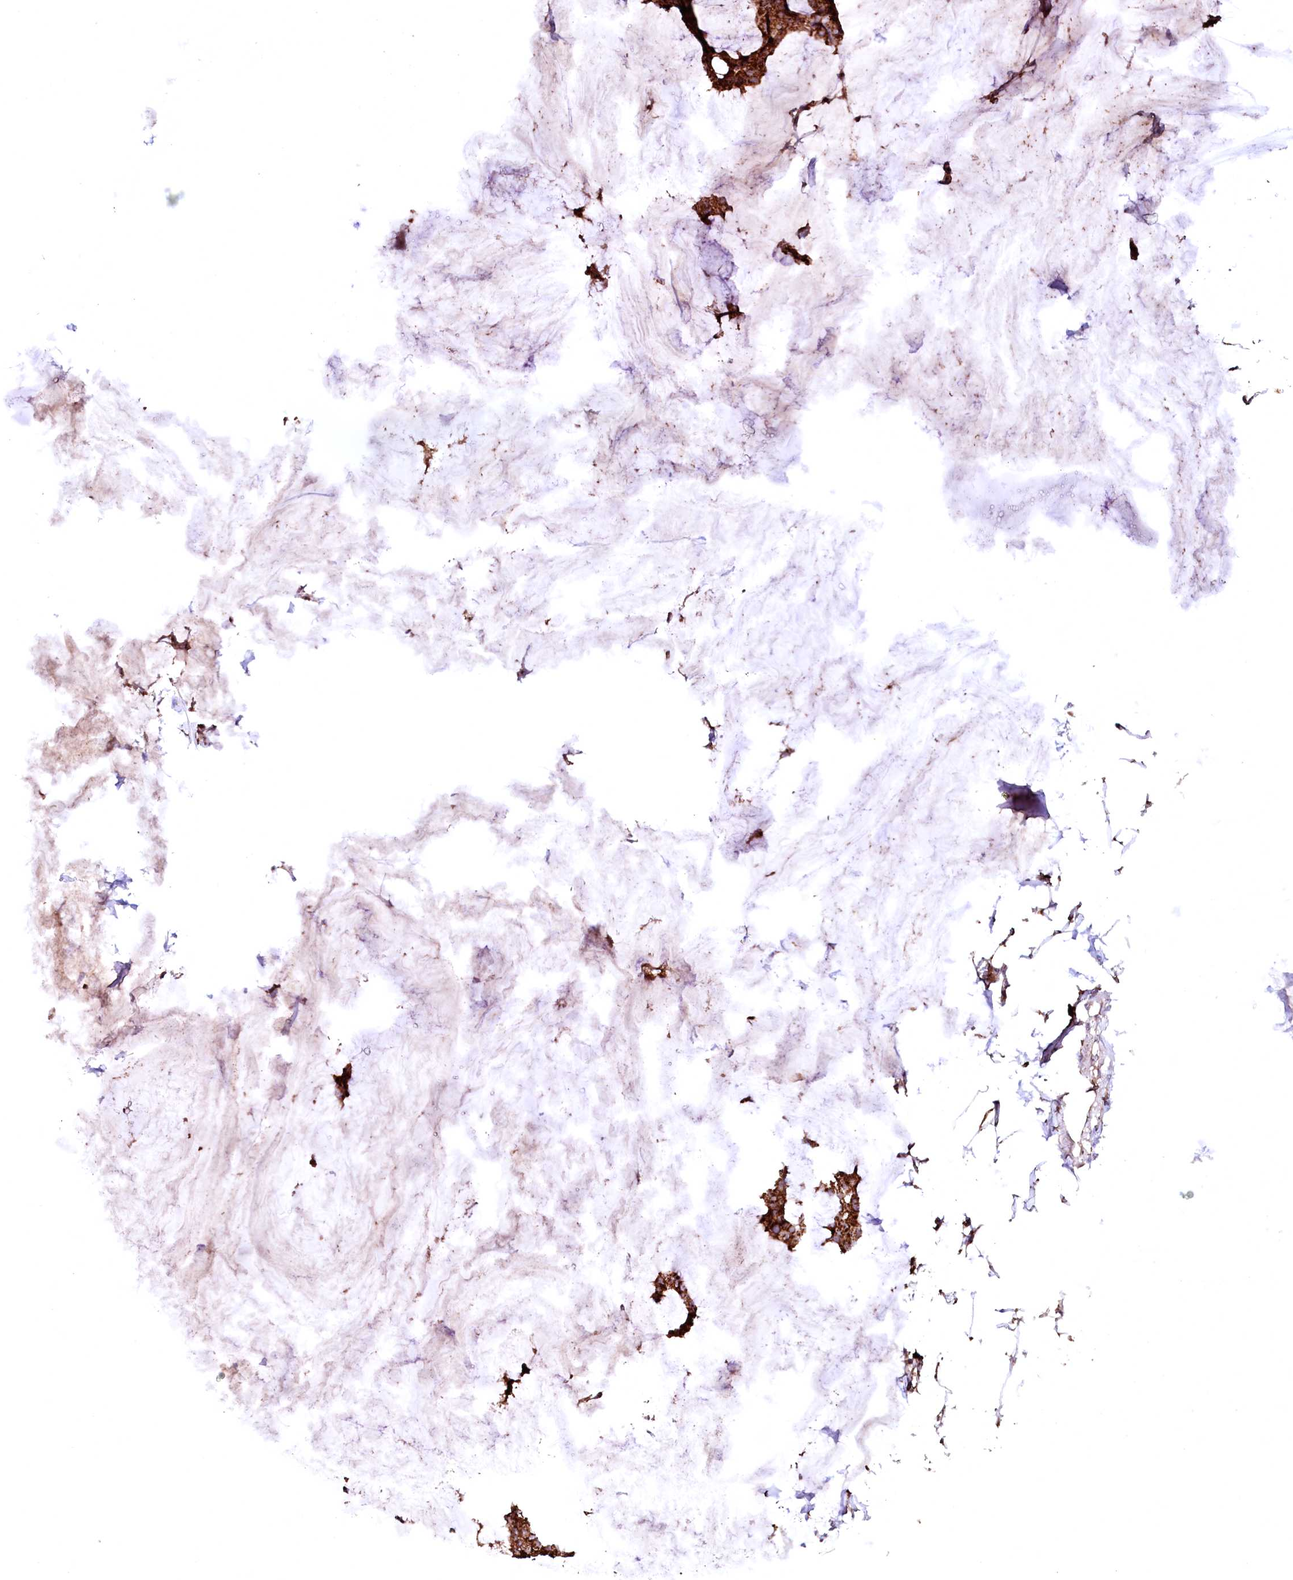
{"staining": {"intensity": "strong", "quantity": ">75%", "location": "cytoplasmic/membranous"}, "tissue": "breast cancer", "cell_type": "Tumor cells", "image_type": "cancer", "snomed": [{"axis": "morphology", "description": "Duct carcinoma"}, {"axis": "topography", "description": "Breast"}], "caption": "Tumor cells demonstrate high levels of strong cytoplasmic/membranous expression in about >75% of cells in invasive ductal carcinoma (breast).", "gene": "ST3GAL1", "patient": {"sex": "female", "age": 93}}